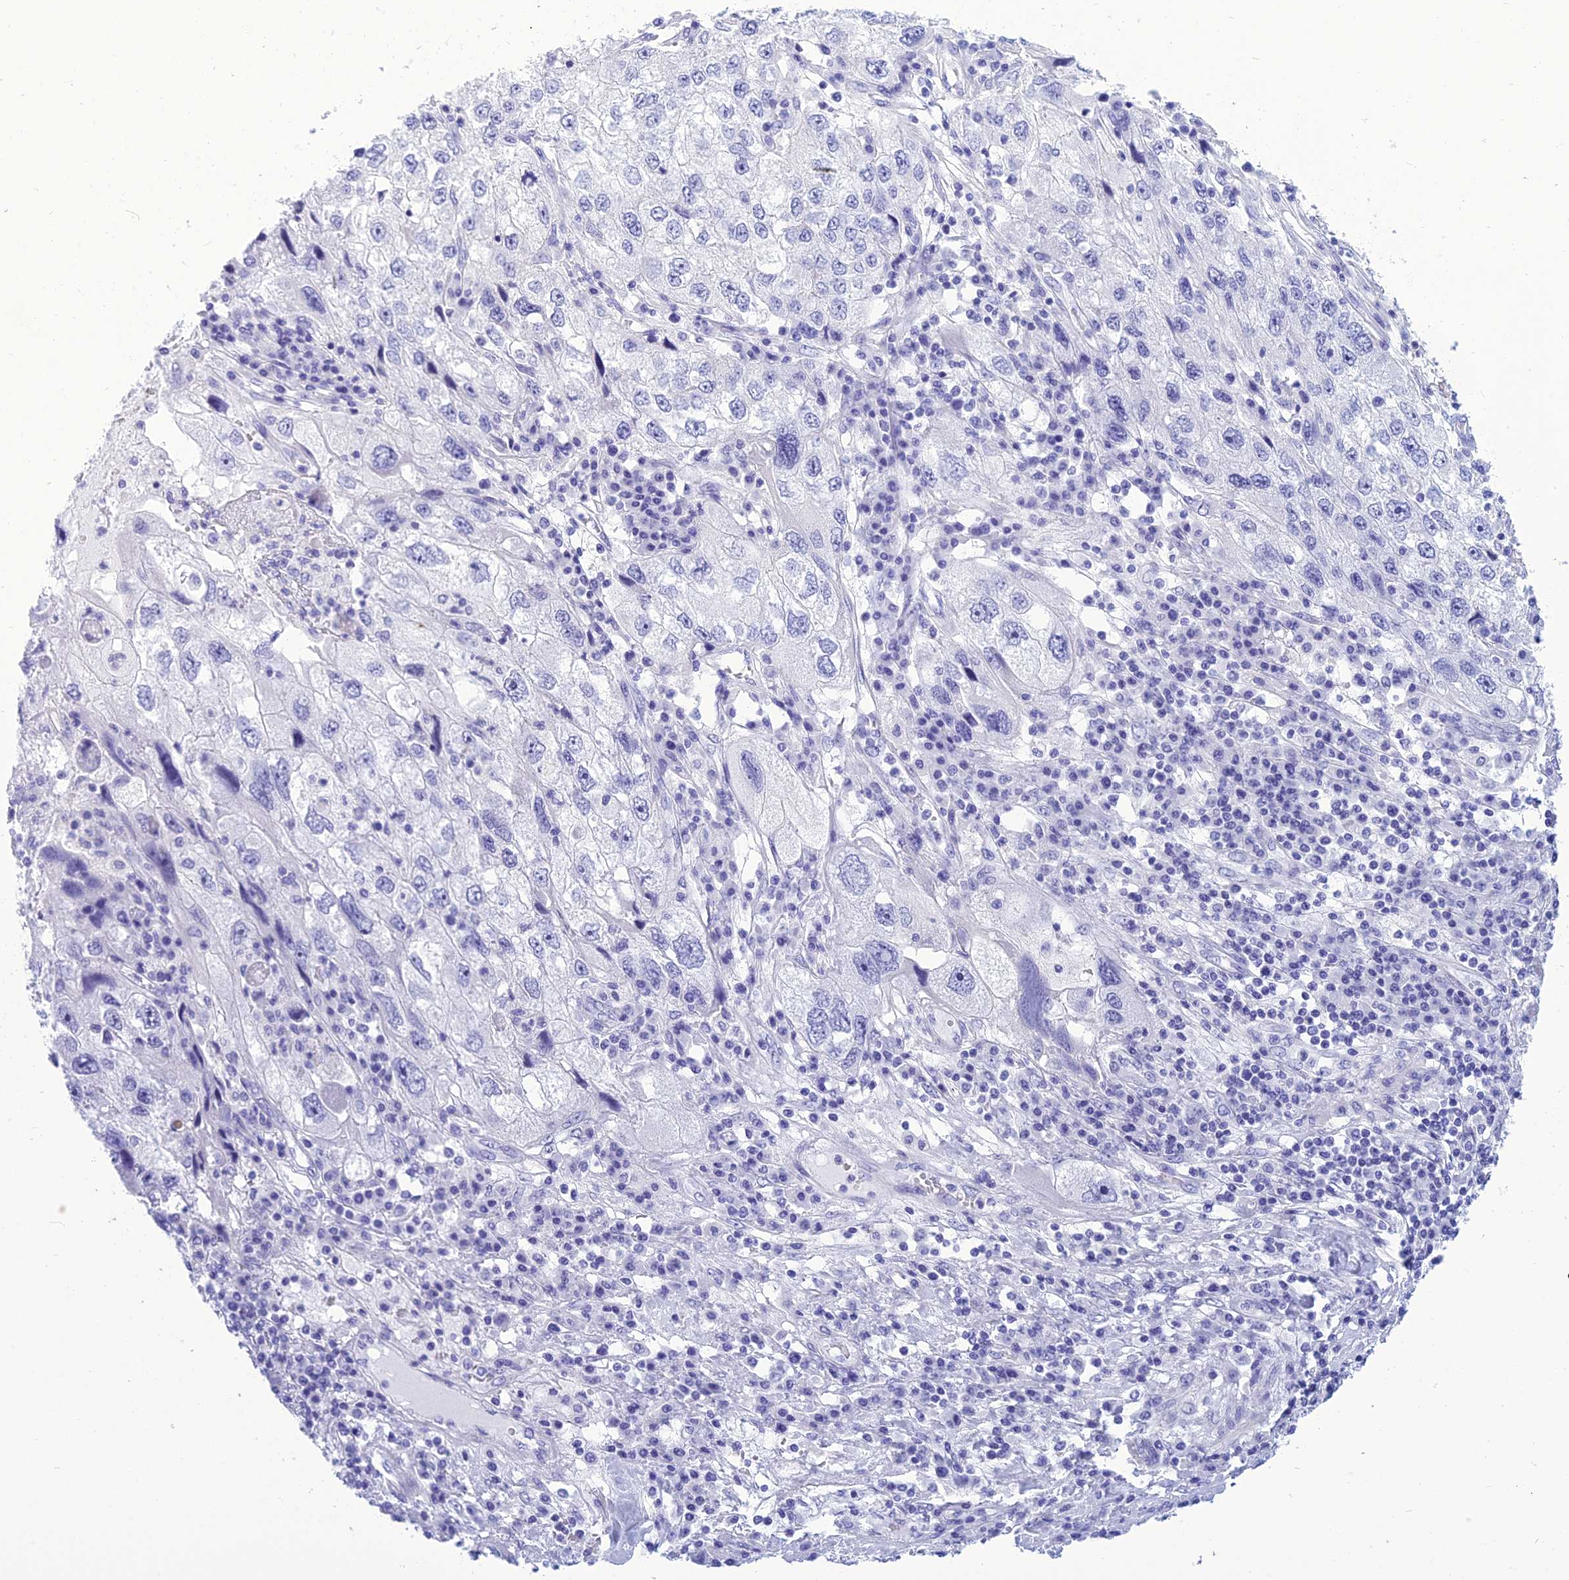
{"staining": {"intensity": "negative", "quantity": "none", "location": "none"}, "tissue": "endometrial cancer", "cell_type": "Tumor cells", "image_type": "cancer", "snomed": [{"axis": "morphology", "description": "Adenocarcinoma, NOS"}, {"axis": "topography", "description": "Endometrium"}], "caption": "This is a image of IHC staining of endometrial adenocarcinoma, which shows no staining in tumor cells. The staining is performed using DAB (3,3'-diaminobenzidine) brown chromogen with nuclei counter-stained in using hematoxylin.", "gene": "BBS2", "patient": {"sex": "female", "age": 49}}